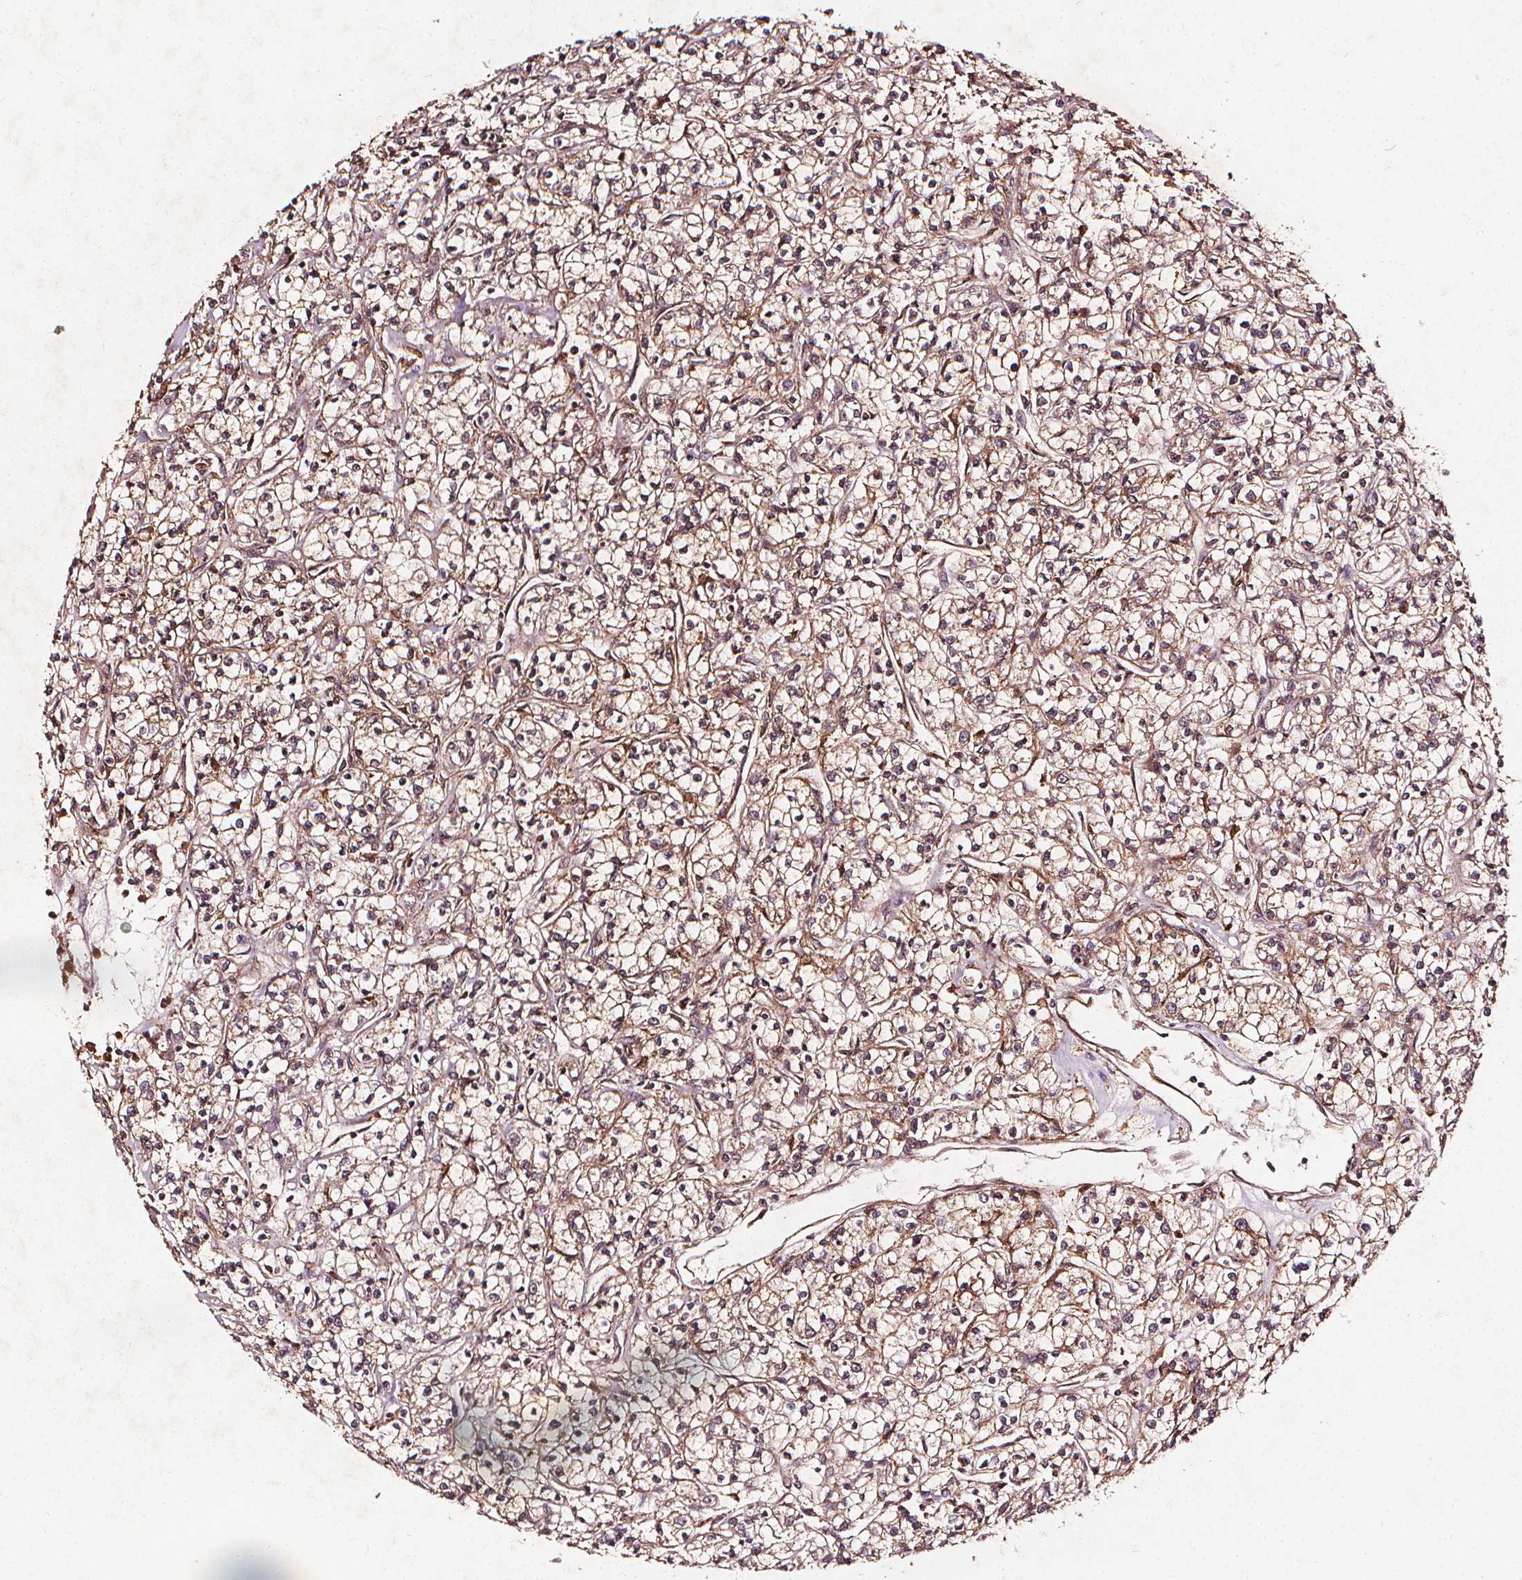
{"staining": {"intensity": "moderate", "quantity": ">75%", "location": "cytoplasmic/membranous"}, "tissue": "renal cancer", "cell_type": "Tumor cells", "image_type": "cancer", "snomed": [{"axis": "morphology", "description": "Adenocarcinoma, NOS"}, {"axis": "topography", "description": "Kidney"}], "caption": "Renal cancer stained for a protein (brown) reveals moderate cytoplasmic/membranous positive positivity in about >75% of tumor cells.", "gene": "ABCA1", "patient": {"sex": "female", "age": 59}}